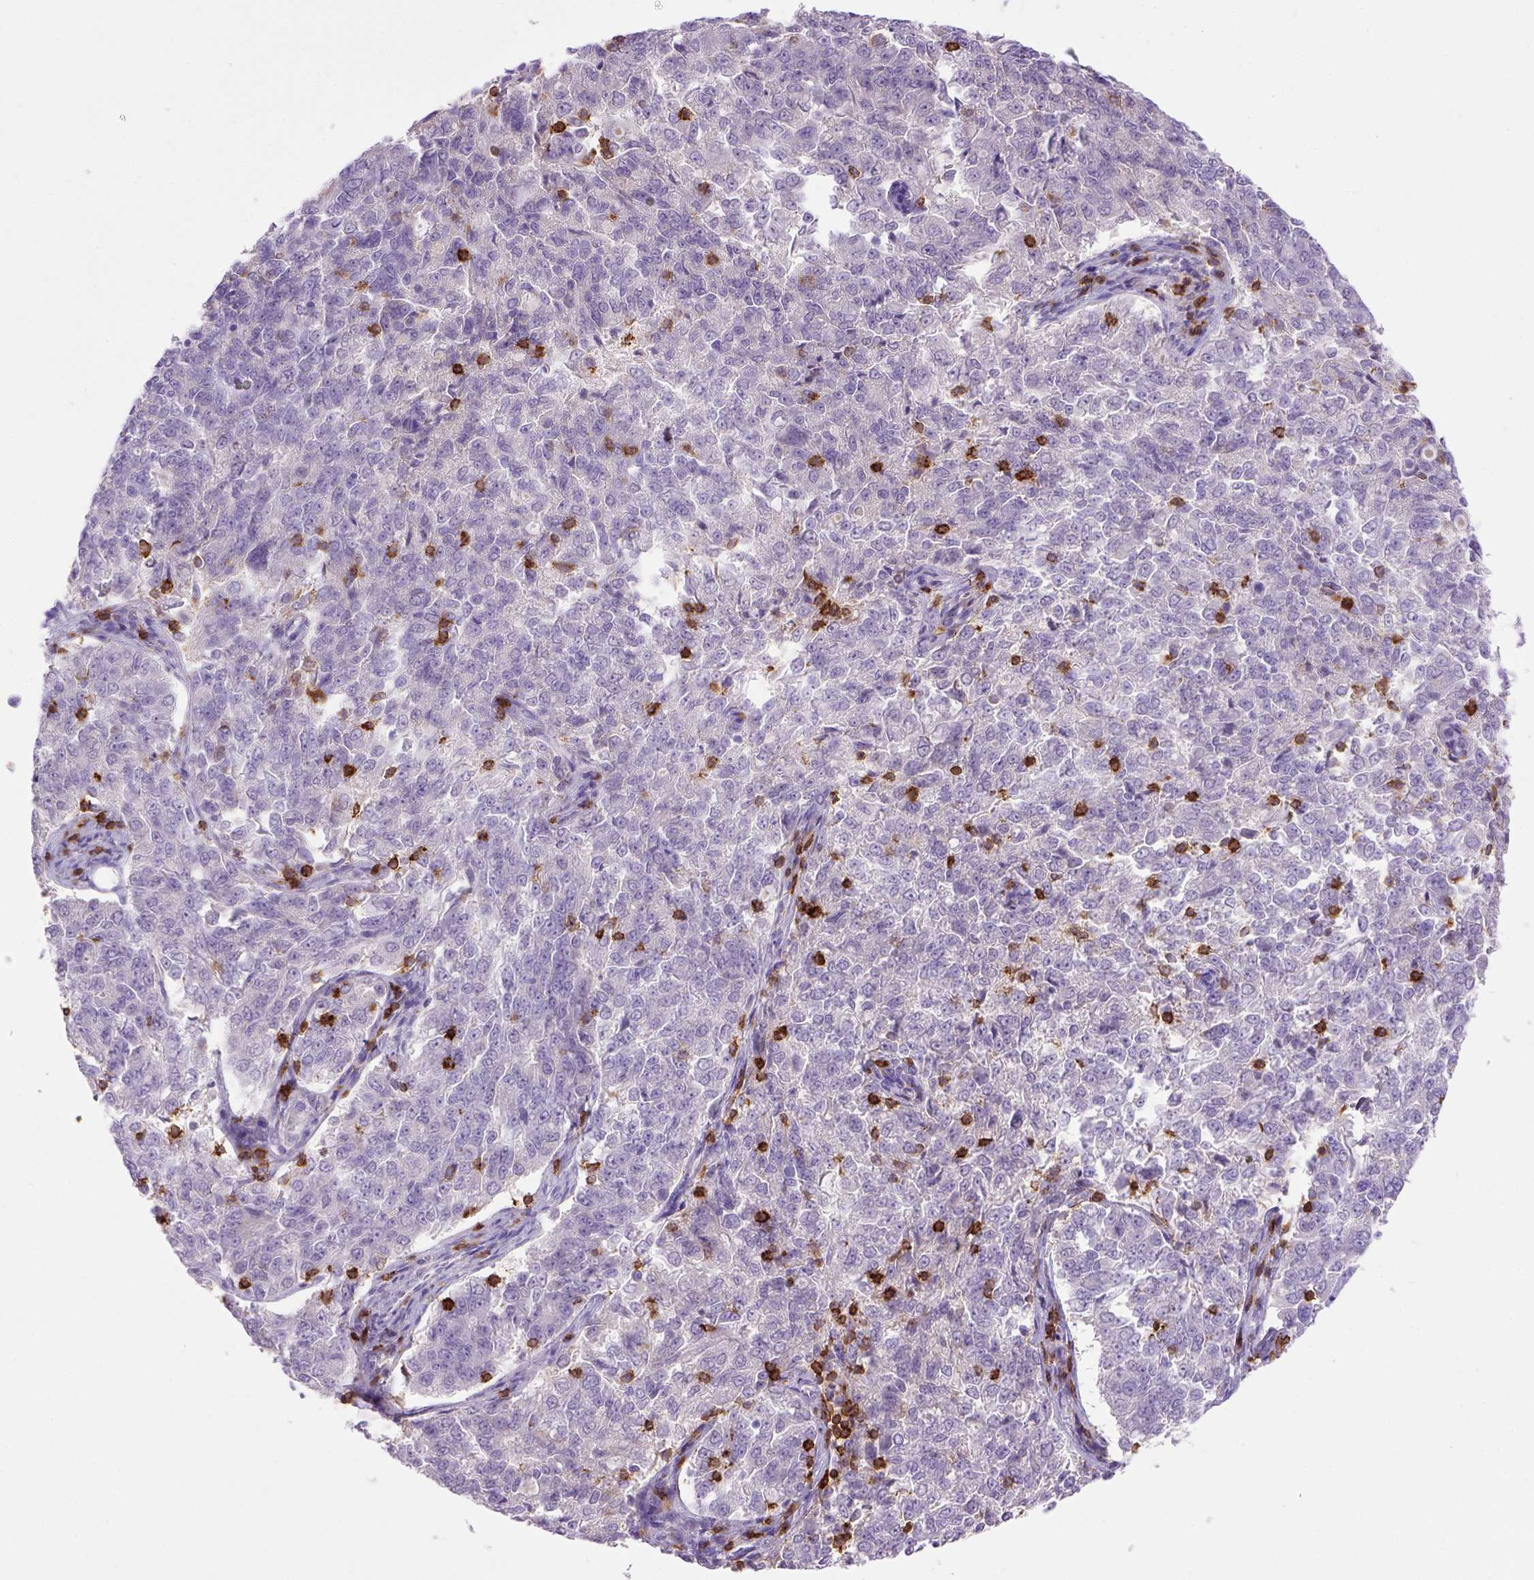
{"staining": {"intensity": "negative", "quantity": "none", "location": "none"}, "tissue": "endometrial cancer", "cell_type": "Tumor cells", "image_type": "cancer", "snomed": [{"axis": "morphology", "description": "Adenocarcinoma, NOS"}, {"axis": "topography", "description": "Endometrium"}], "caption": "This is an IHC photomicrograph of adenocarcinoma (endometrial). There is no expression in tumor cells.", "gene": "CD3E", "patient": {"sex": "female", "age": 43}}